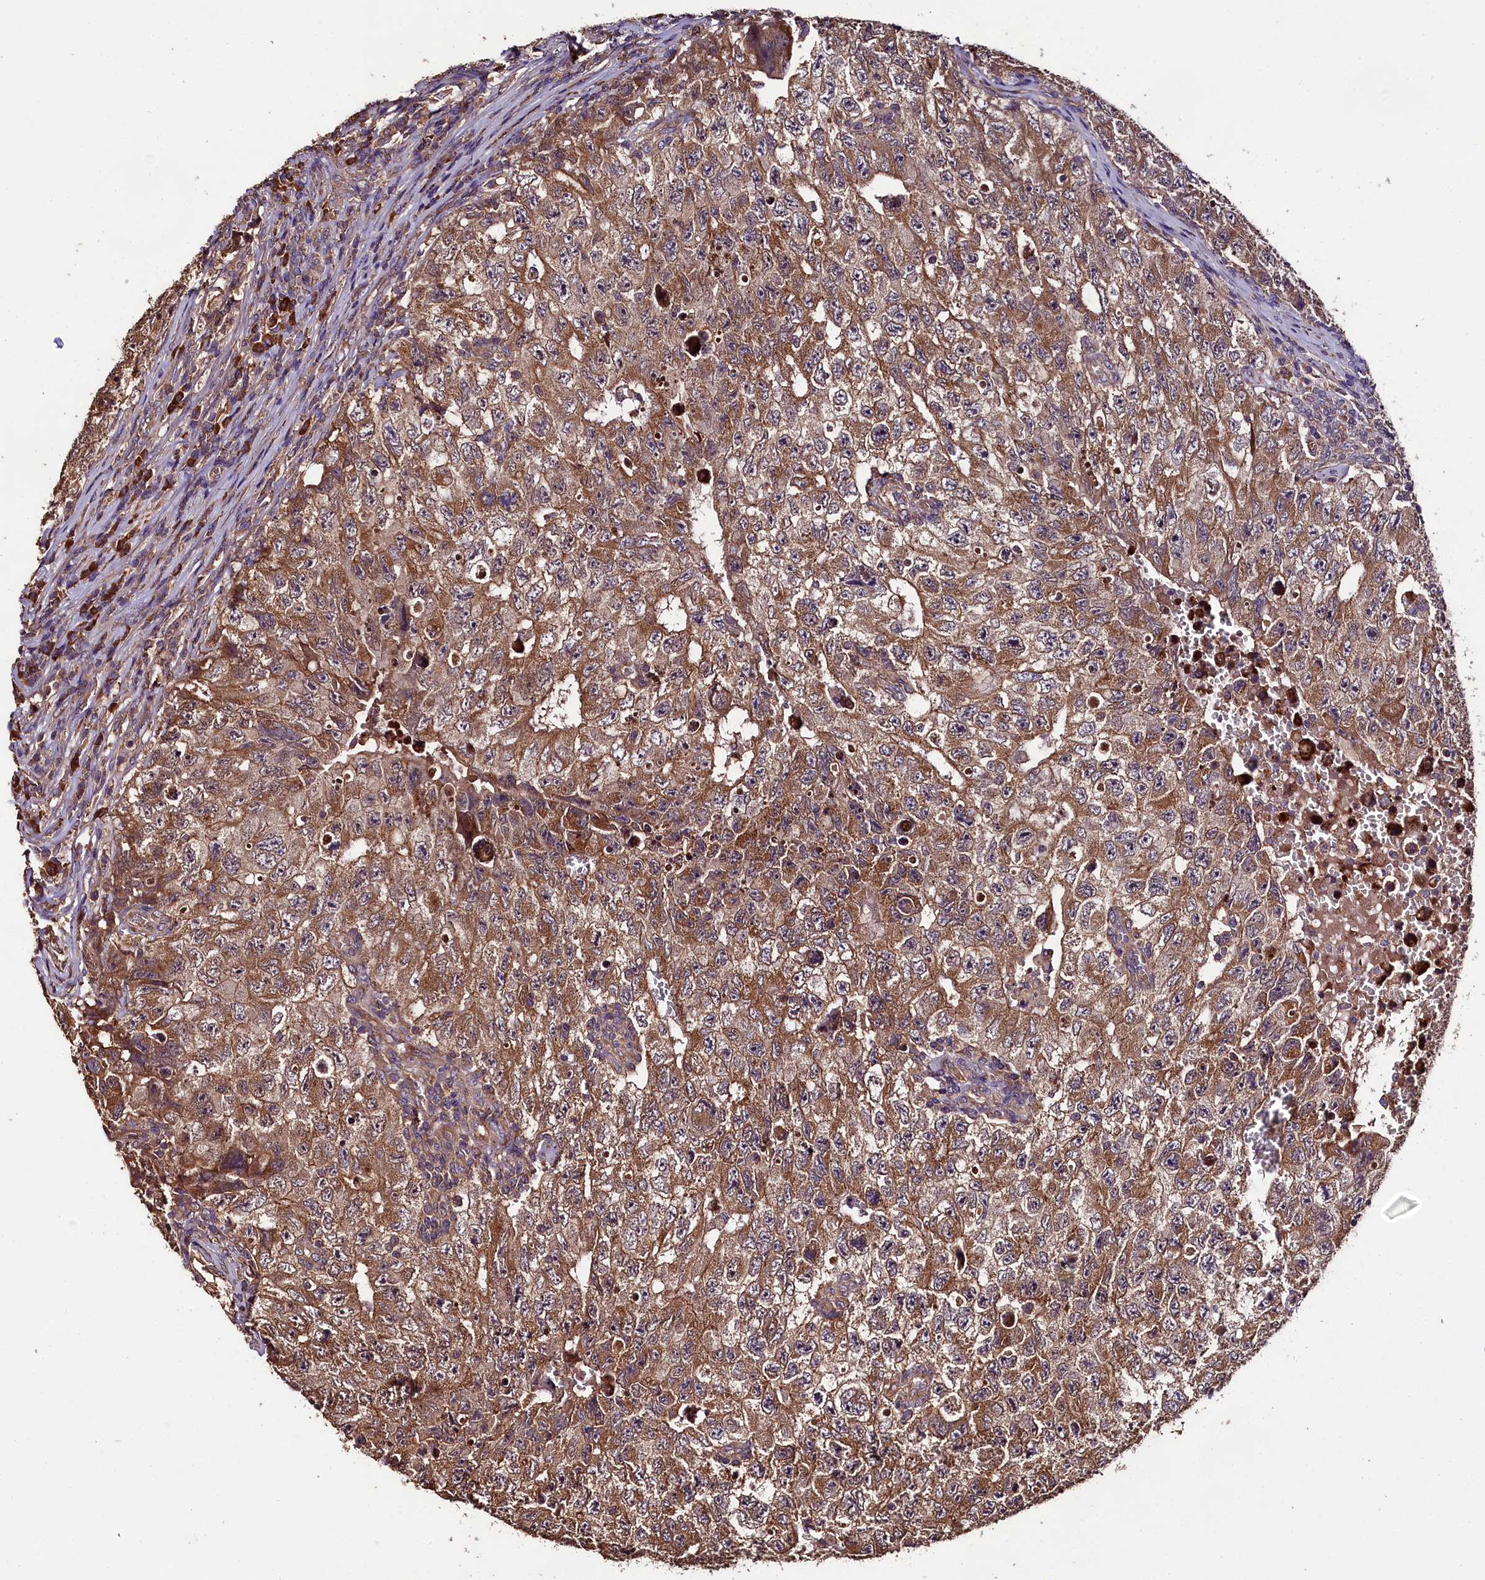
{"staining": {"intensity": "moderate", "quantity": ">75%", "location": "cytoplasmic/membranous"}, "tissue": "testis cancer", "cell_type": "Tumor cells", "image_type": "cancer", "snomed": [{"axis": "morphology", "description": "Carcinoma, Embryonal, NOS"}, {"axis": "topography", "description": "Testis"}], "caption": "Immunohistochemistry of testis embryonal carcinoma reveals medium levels of moderate cytoplasmic/membranous staining in about >75% of tumor cells.", "gene": "ENKD1", "patient": {"sex": "male", "age": 17}}